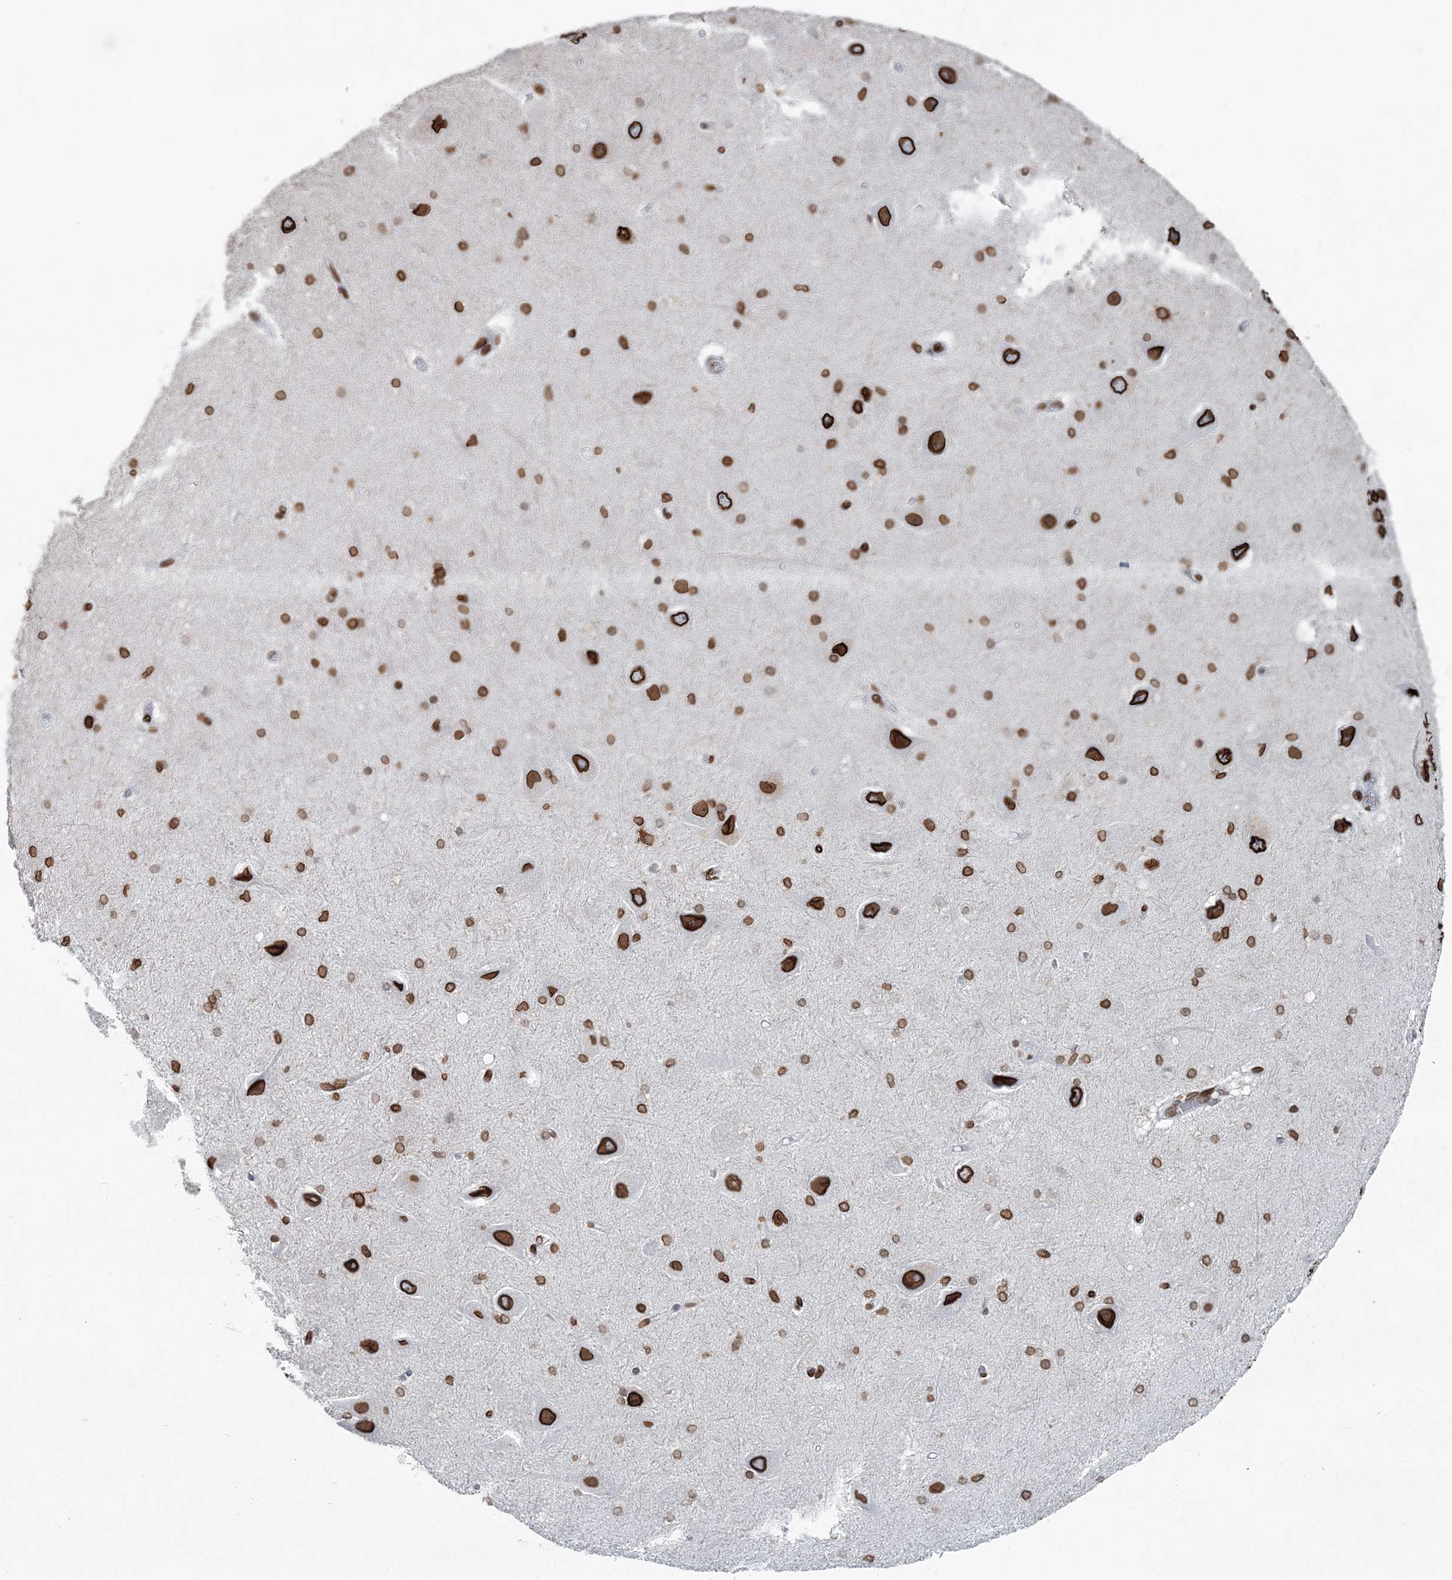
{"staining": {"intensity": "moderate", "quantity": ">75%", "location": "cytoplasmic/membranous,nuclear"}, "tissue": "hippocampus", "cell_type": "Glial cells", "image_type": "normal", "snomed": [{"axis": "morphology", "description": "Normal tissue, NOS"}, {"axis": "topography", "description": "Hippocampus"}], "caption": "Brown immunohistochemical staining in unremarkable hippocampus displays moderate cytoplasmic/membranous,nuclear positivity in approximately >75% of glial cells. The staining was performed using DAB (3,3'-diaminobenzidine) to visualize the protein expression in brown, while the nuclei were stained in blue with hematoxylin (Magnification: 20x).", "gene": "GJD4", "patient": {"sex": "female", "age": 54}}